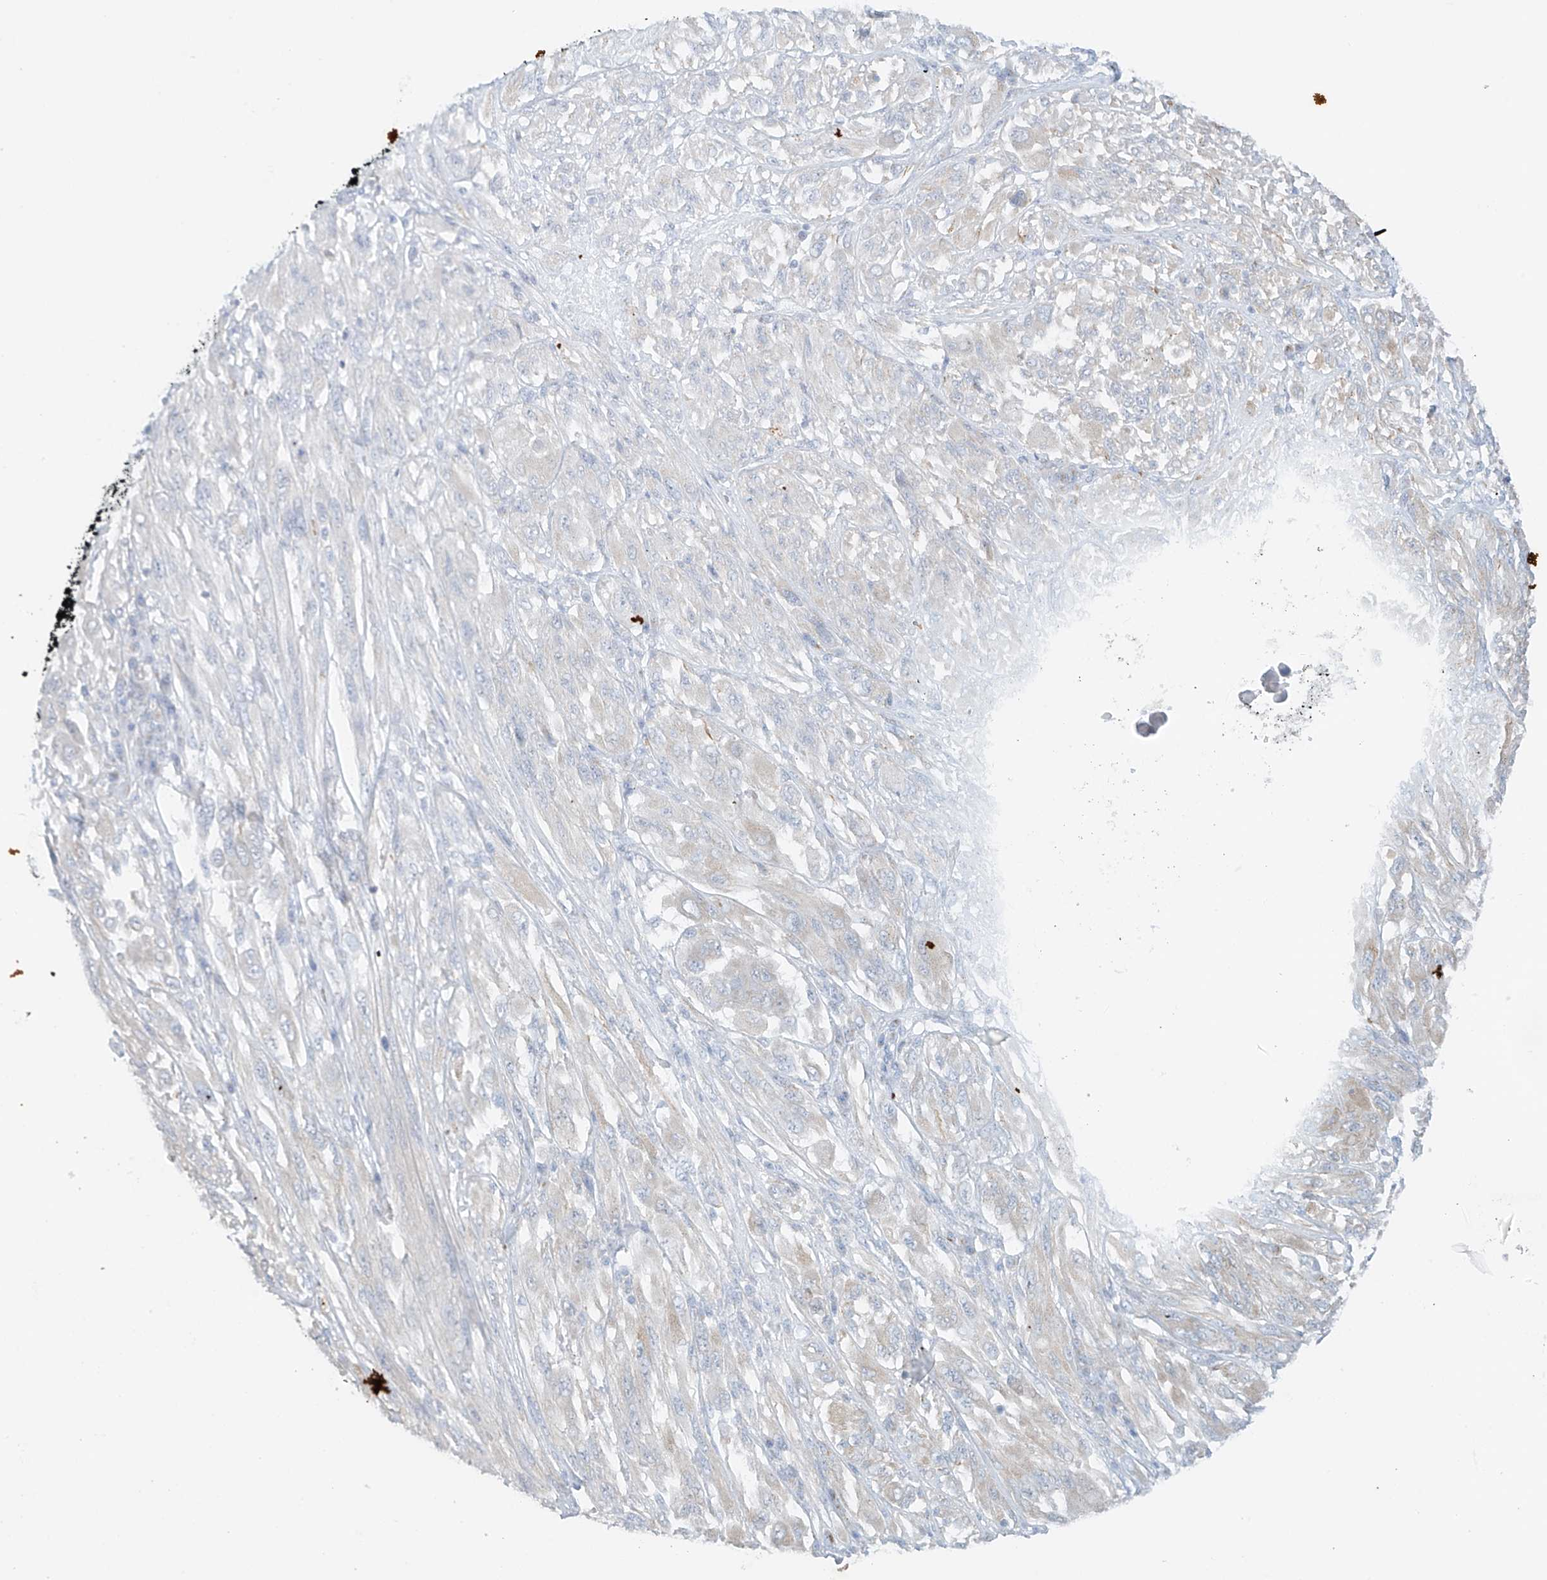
{"staining": {"intensity": "weak", "quantity": "<25%", "location": "cytoplasmic/membranous"}, "tissue": "melanoma", "cell_type": "Tumor cells", "image_type": "cancer", "snomed": [{"axis": "morphology", "description": "Malignant melanoma, NOS"}, {"axis": "topography", "description": "Skin"}], "caption": "There is no significant staining in tumor cells of melanoma.", "gene": "EIPR1", "patient": {"sex": "female", "age": 91}}